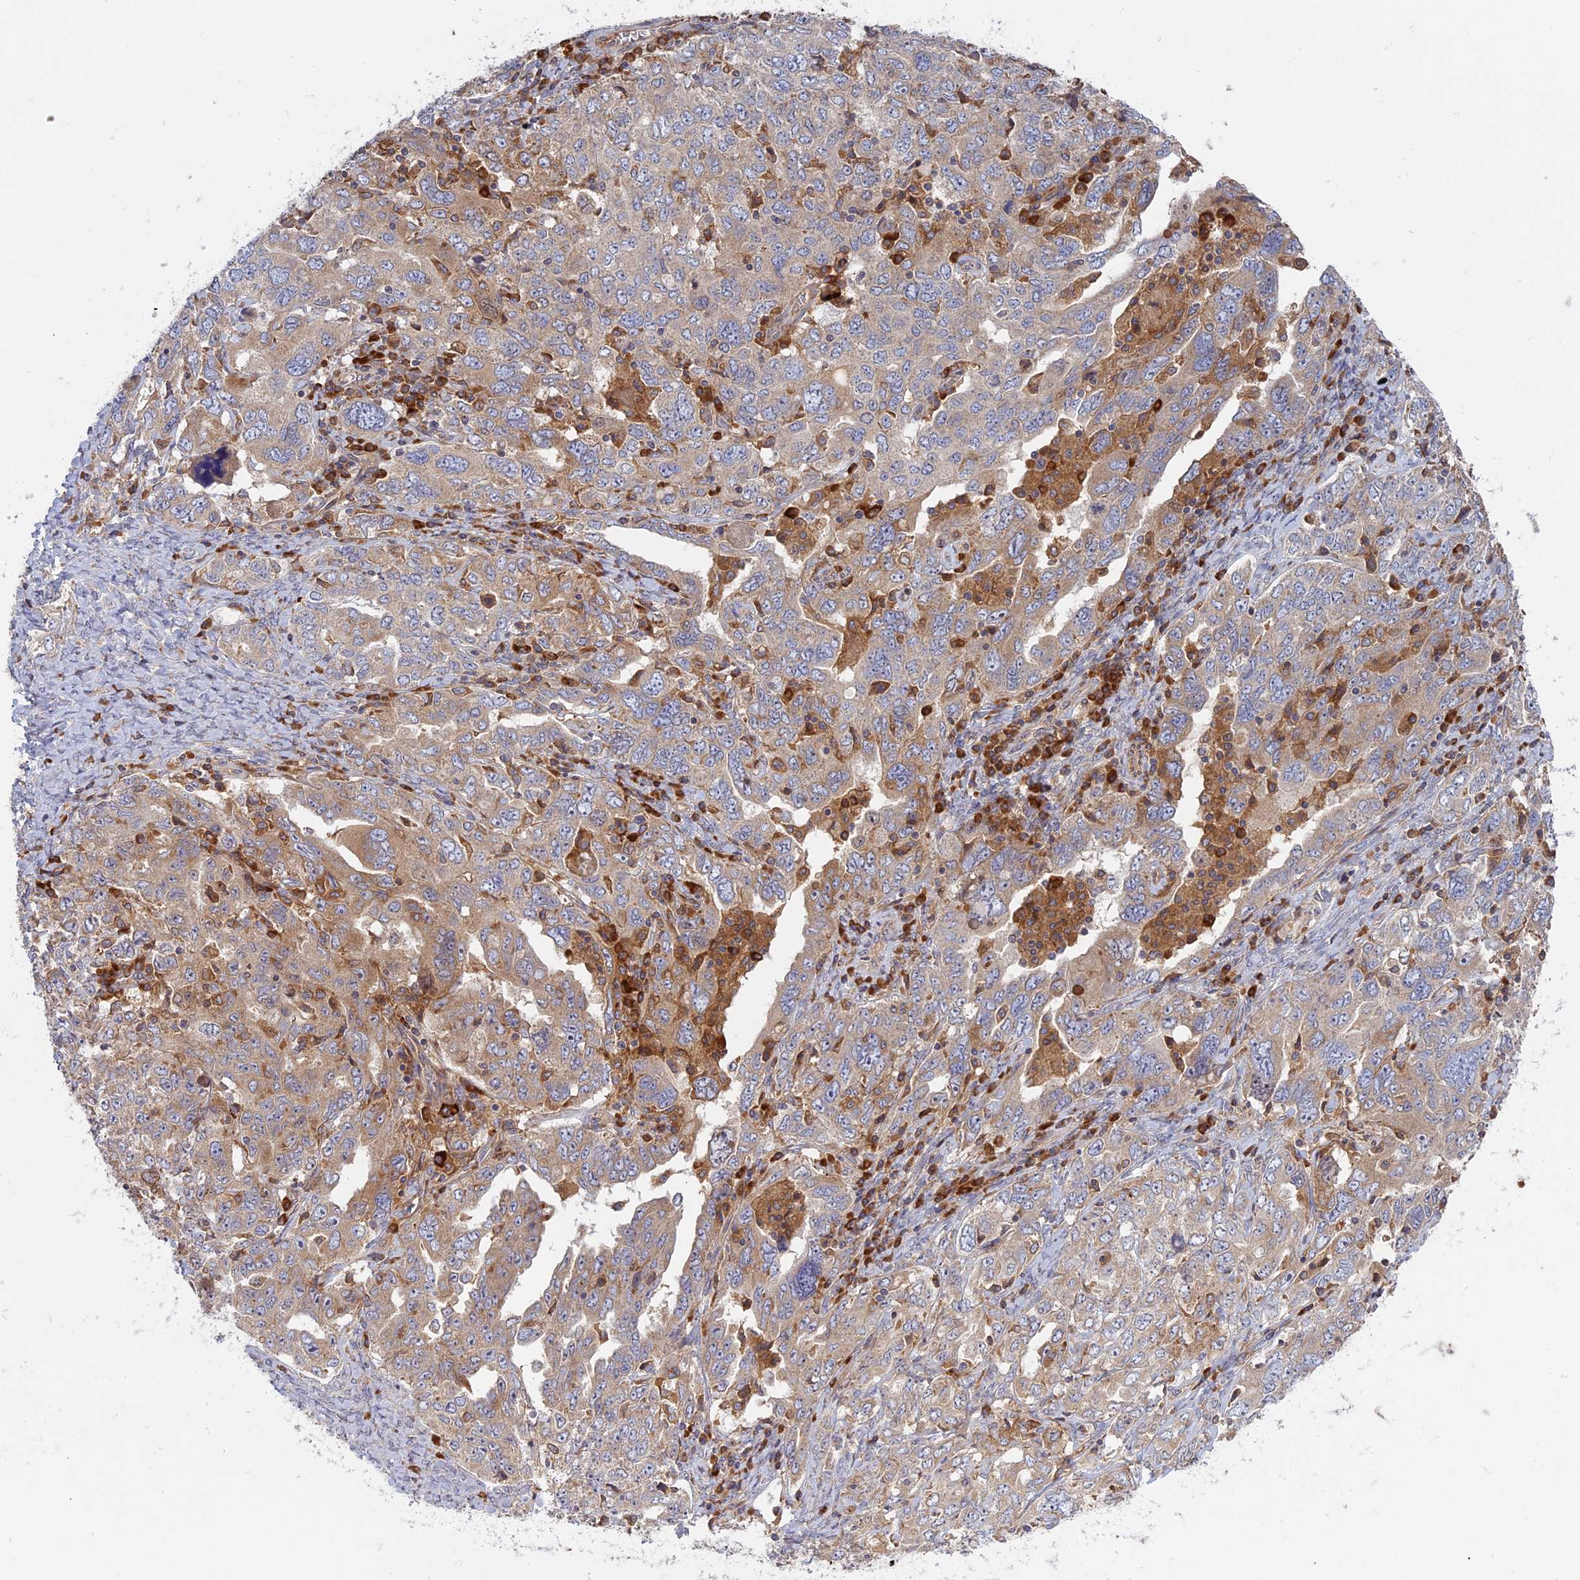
{"staining": {"intensity": "moderate", "quantity": "<25%", "location": "cytoplasmic/membranous"}, "tissue": "ovarian cancer", "cell_type": "Tumor cells", "image_type": "cancer", "snomed": [{"axis": "morphology", "description": "Carcinoma, endometroid"}, {"axis": "topography", "description": "Ovary"}], "caption": "Protein expression analysis of human ovarian endometroid carcinoma reveals moderate cytoplasmic/membranous positivity in about <25% of tumor cells. (IHC, brightfield microscopy, high magnification).", "gene": "TMEM208", "patient": {"sex": "female", "age": 62}}